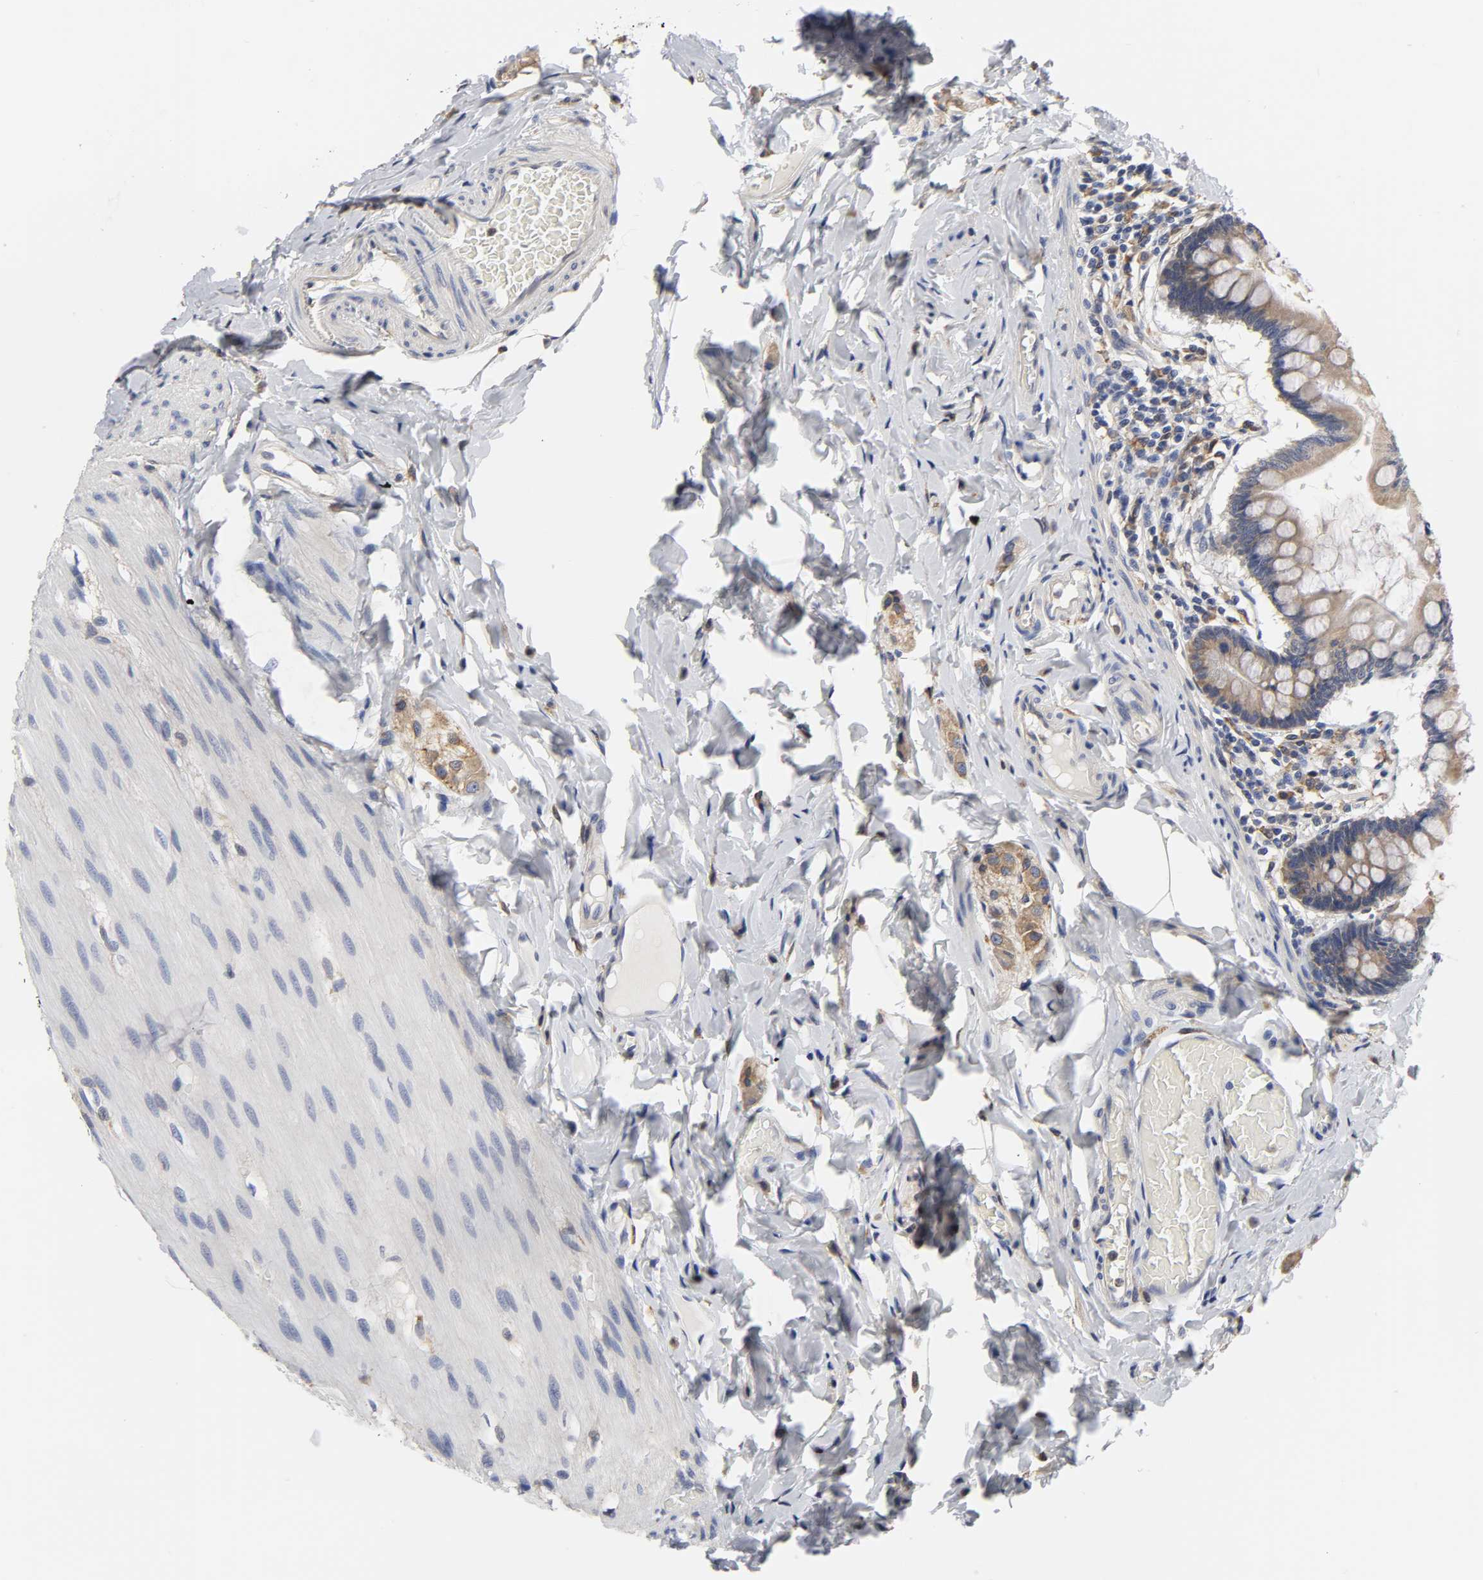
{"staining": {"intensity": "moderate", "quantity": ">75%", "location": "cytoplasmic/membranous"}, "tissue": "small intestine", "cell_type": "Glandular cells", "image_type": "normal", "snomed": [{"axis": "morphology", "description": "Normal tissue, NOS"}, {"axis": "topography", "description": "Small intestine"}], "caption": "Immunohistochemistry of unremarkable small intestine reveals medium levels of moderate cytoplasmic/membranous expression in about >75% of glandular cells.", "gene": "HCK", "patient": {"sex": "male", "age": 41}}